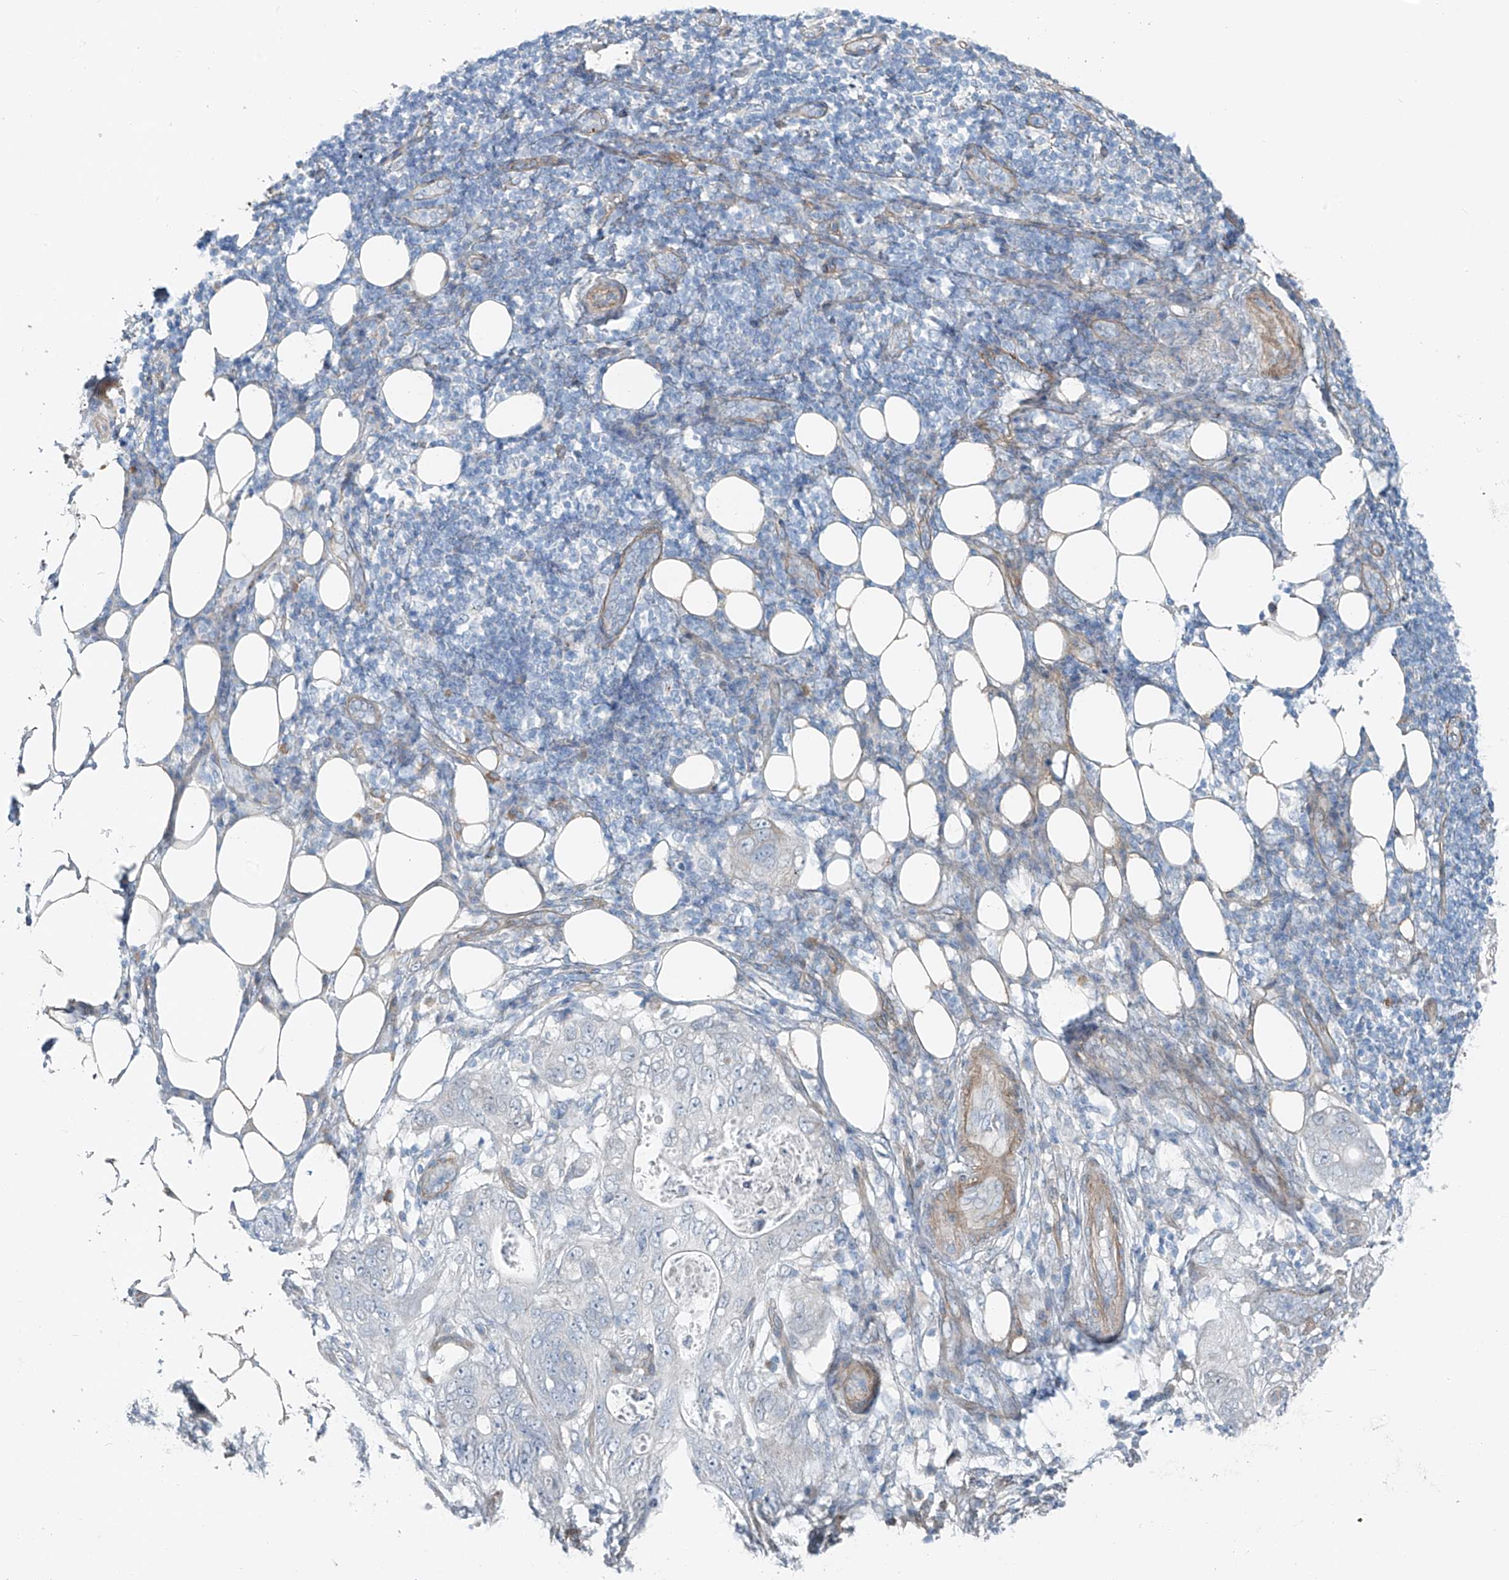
{"staining": {"intensity": "negative", "quantity": "none", "location": "none"}, "tissue": "stomach cancer", "cell_type": "Tumor cells", "image_type": "cancer", "snomed": [{"axis": "morphology", "description": "Adenocarcinoma, NOS"}, {"axis": "topography", "description": "Stomach"}], "caption": "High magnification brightfield microscopy of stomach cancer stained with DAB (brown) and counterstained with hematoxylin (blue): tumor cells show no significant positivity. Brightfield microscopy of IHC stained with DAB (3,3'-diaminobenzidine) (brown) and hematoxylin (blue), captured at high magnification.", "gene": "TNS2", "patient": {"sex": "female", "age": 89}}